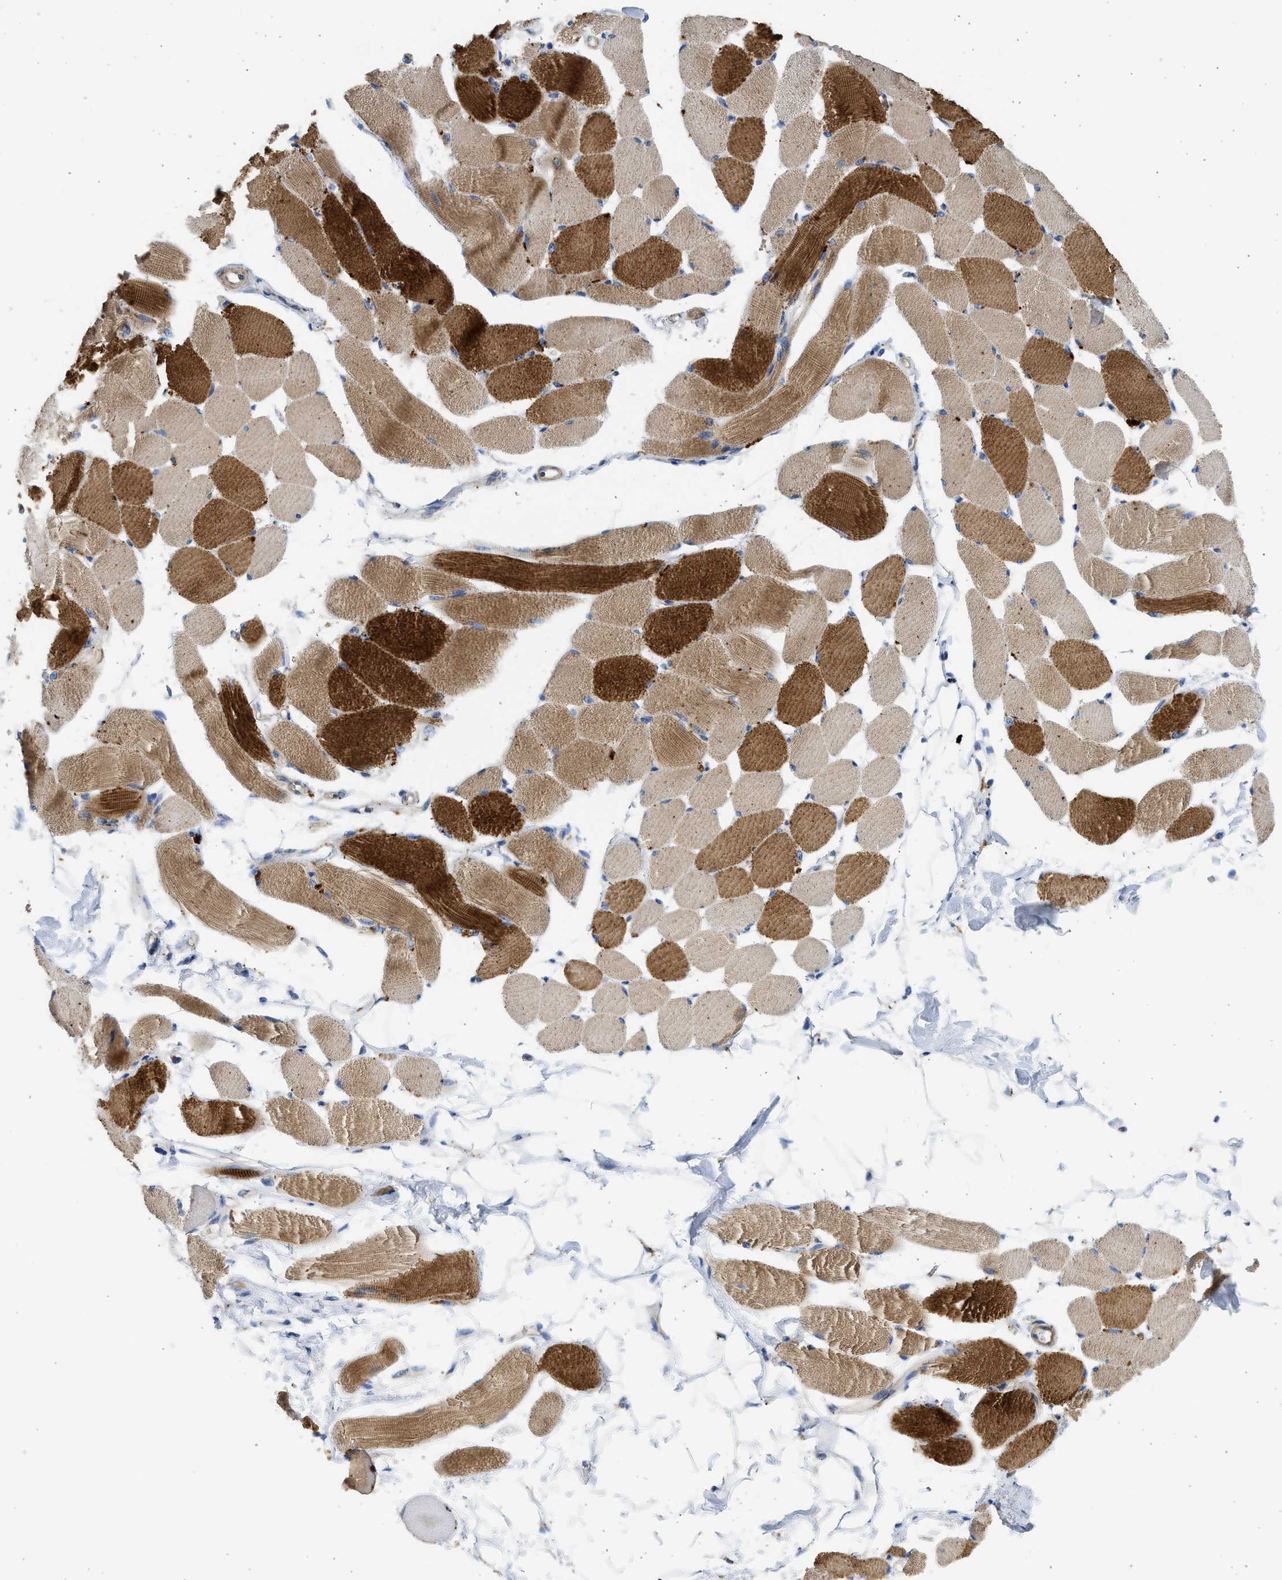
{"staining": {"intensity": "strong", "quantity": ">75%", "location": "cytoplasmic/membranous"}, "tissue": "skeletal muscle", "cell_type": "Myocytes", "image_type": "normal", "snomed": [{"axis": "morphology", "description": "Normal tissue, NOS"}, {"axis": "topography", "description": "Skeletal muscle"}, {"axis": "topography", "description": "Peripheral nerve tissue"}], "caption": "High-power microscopy captured an IHC histopathology image of normal skeletal muscle, revealing strong cytoplasmic/membranous expression in about >75% of myocytes. The protein of interest is shown in brown color, while the nuclei are stained blue.", "gene": "CSRNP2", "patient": {"sex": "female", "age": 84}}